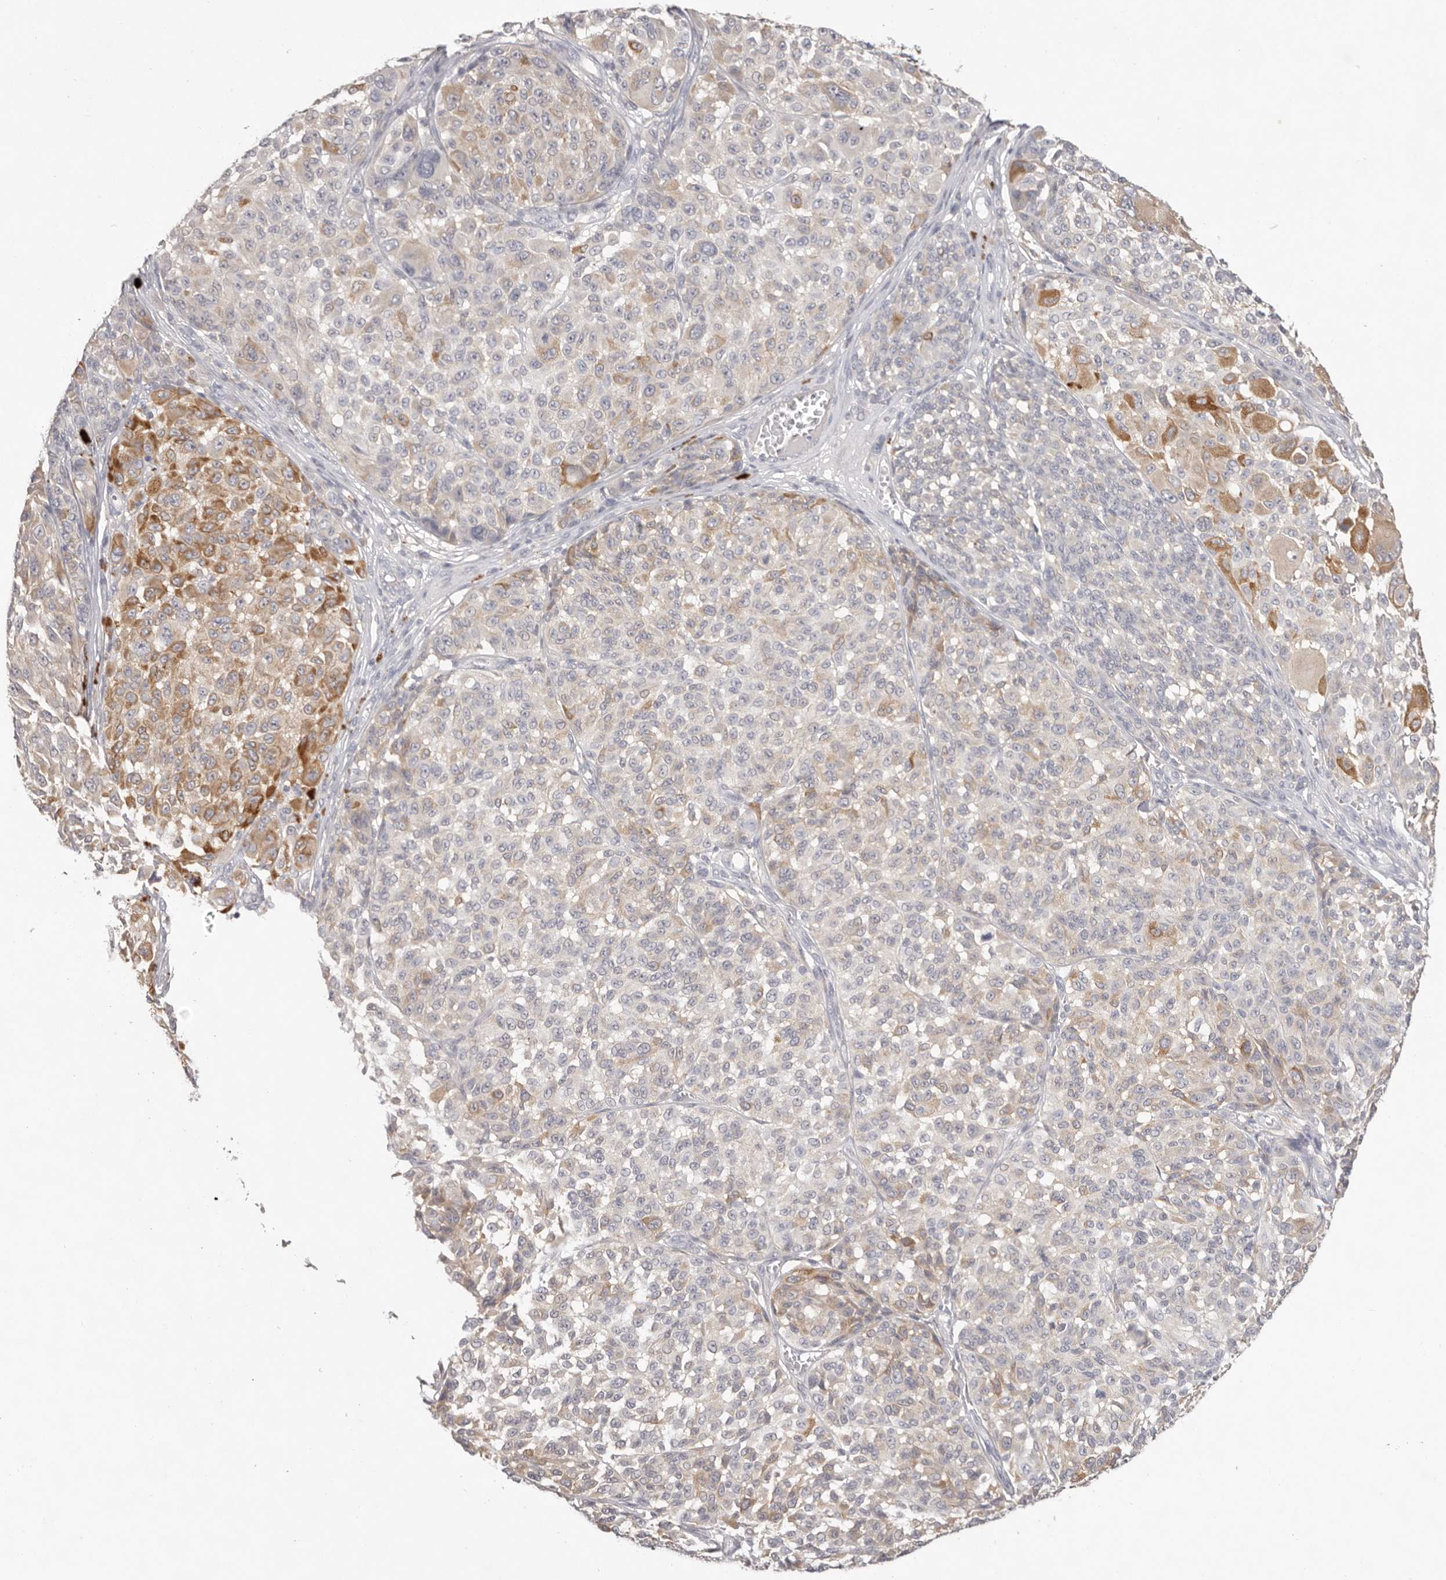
{"staining": {"intensity": "moderate", "quantity": "<25%", "location": "cytoplasmic/membranous"}, "tissue": "melanoma", "cell_type": "Tumor cells", "image_type": "cancer", "snomed": [{"axis": "morphology", "description": "Malignant melanoma, NOS"}, {"axis": "topography", "description": "Skin"}], "caption": "IHC photomicrograph of malignant melanoma stained for a protein (brown), which shows low levels of moderate cytoplasmic/membranous positivity in approximately <25% of tumor cells.", "gene": "SCUBE2", "patient": {"sex": "male", "age": 83}}